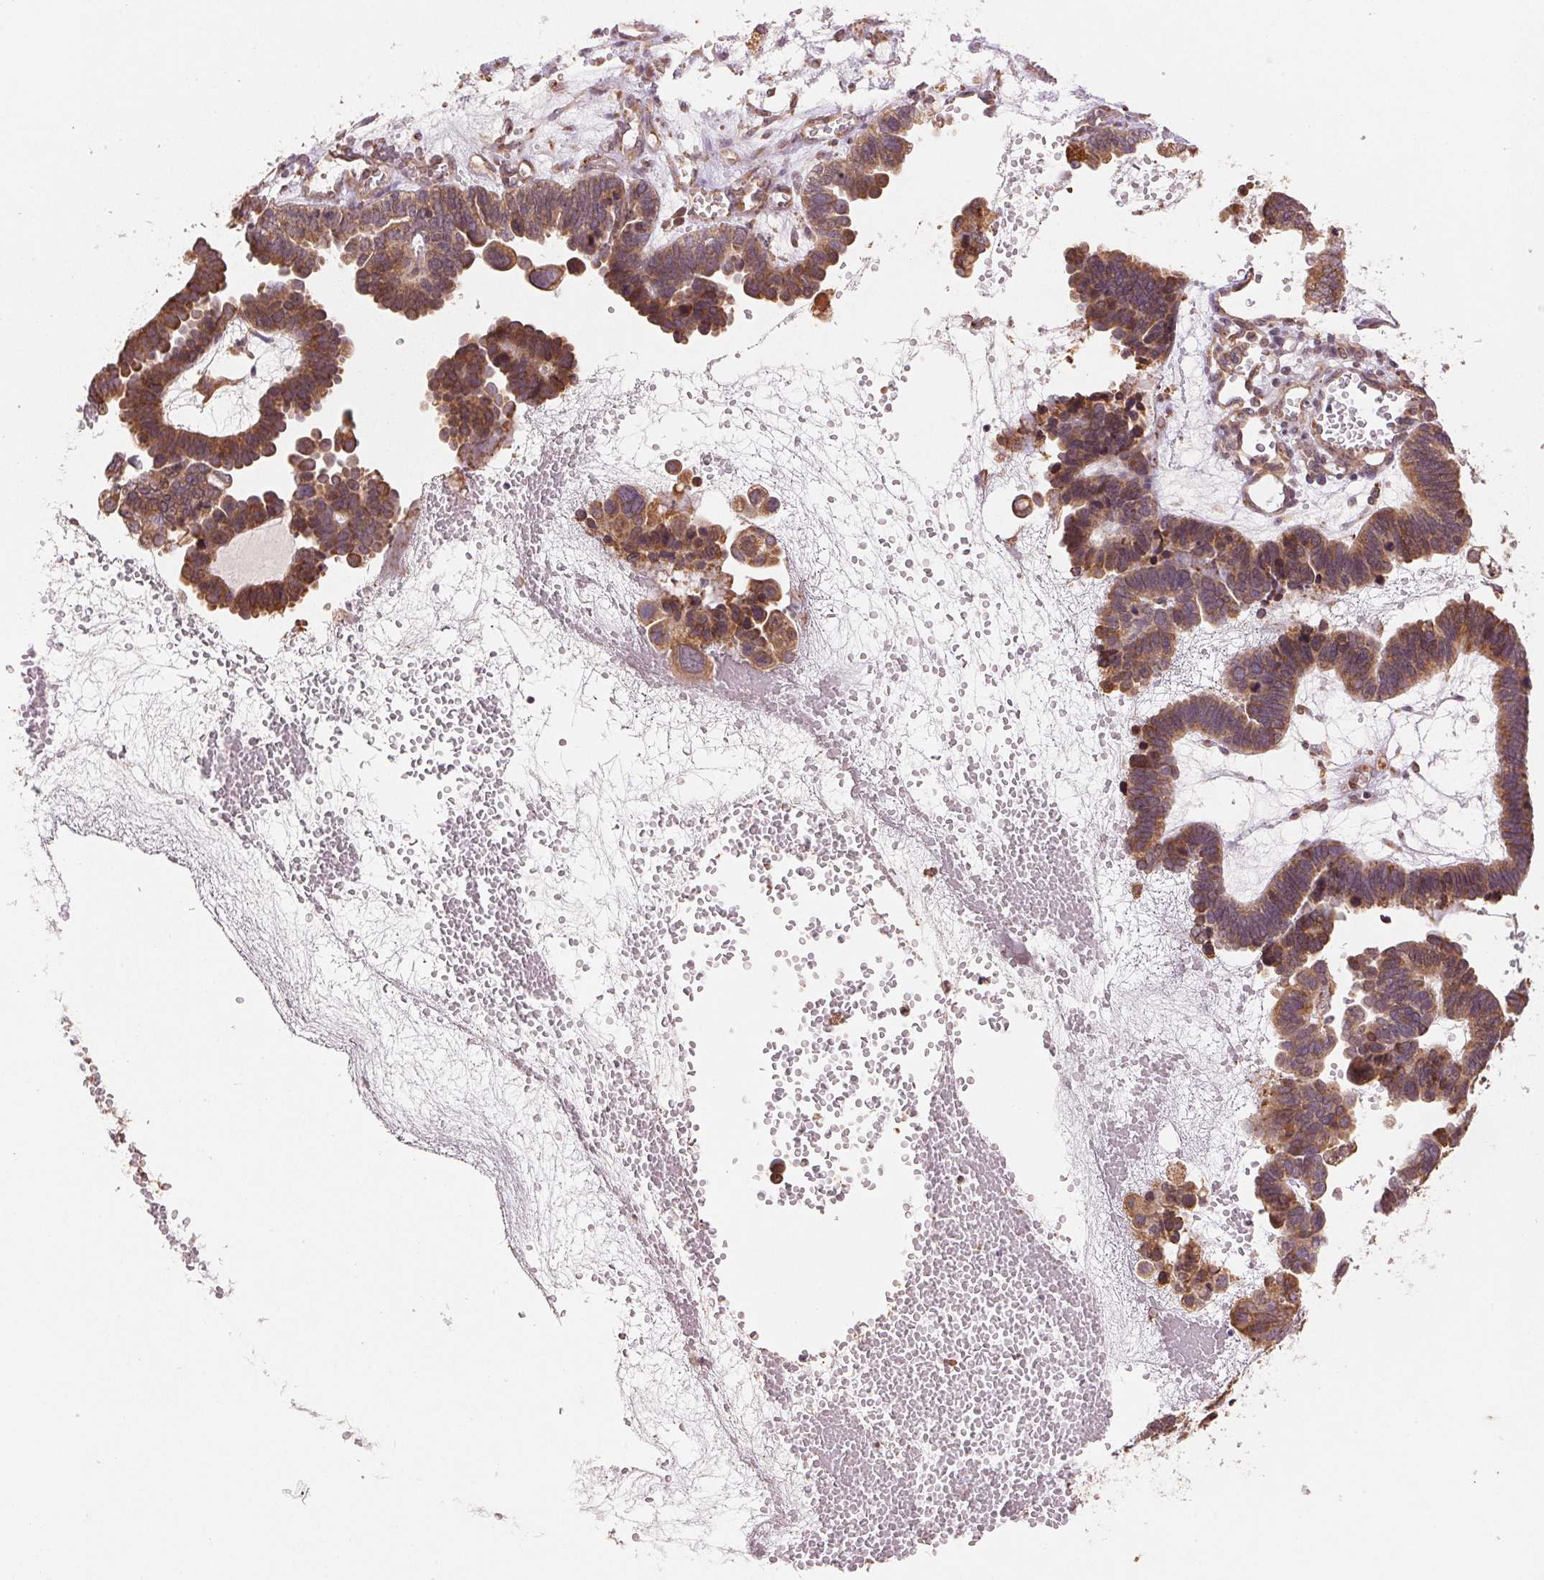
{"staining": {"intensity": "moderate", "quantity": ">75%", "location": "cytoplasmic/membranous"}, "tissue": "ovarian cancer", "cell_type": "Tumor cells", "image_type": "cancer", "snomed": [{"axis": "morphology", "description": "Cystadenocarcinoma, serous, NOS"}, {"axis": "topography", "description": "Ovary"}], "caption": "Human ovarian cancer (serous cystadenocarcinoma) stained for a protein (brown) reveals moderate cytoplasmic/membranous positive positivity in about >75% of tumor cells.", "gene": "SLC20A1", "patient": {"sex": "female", "age": 51}}